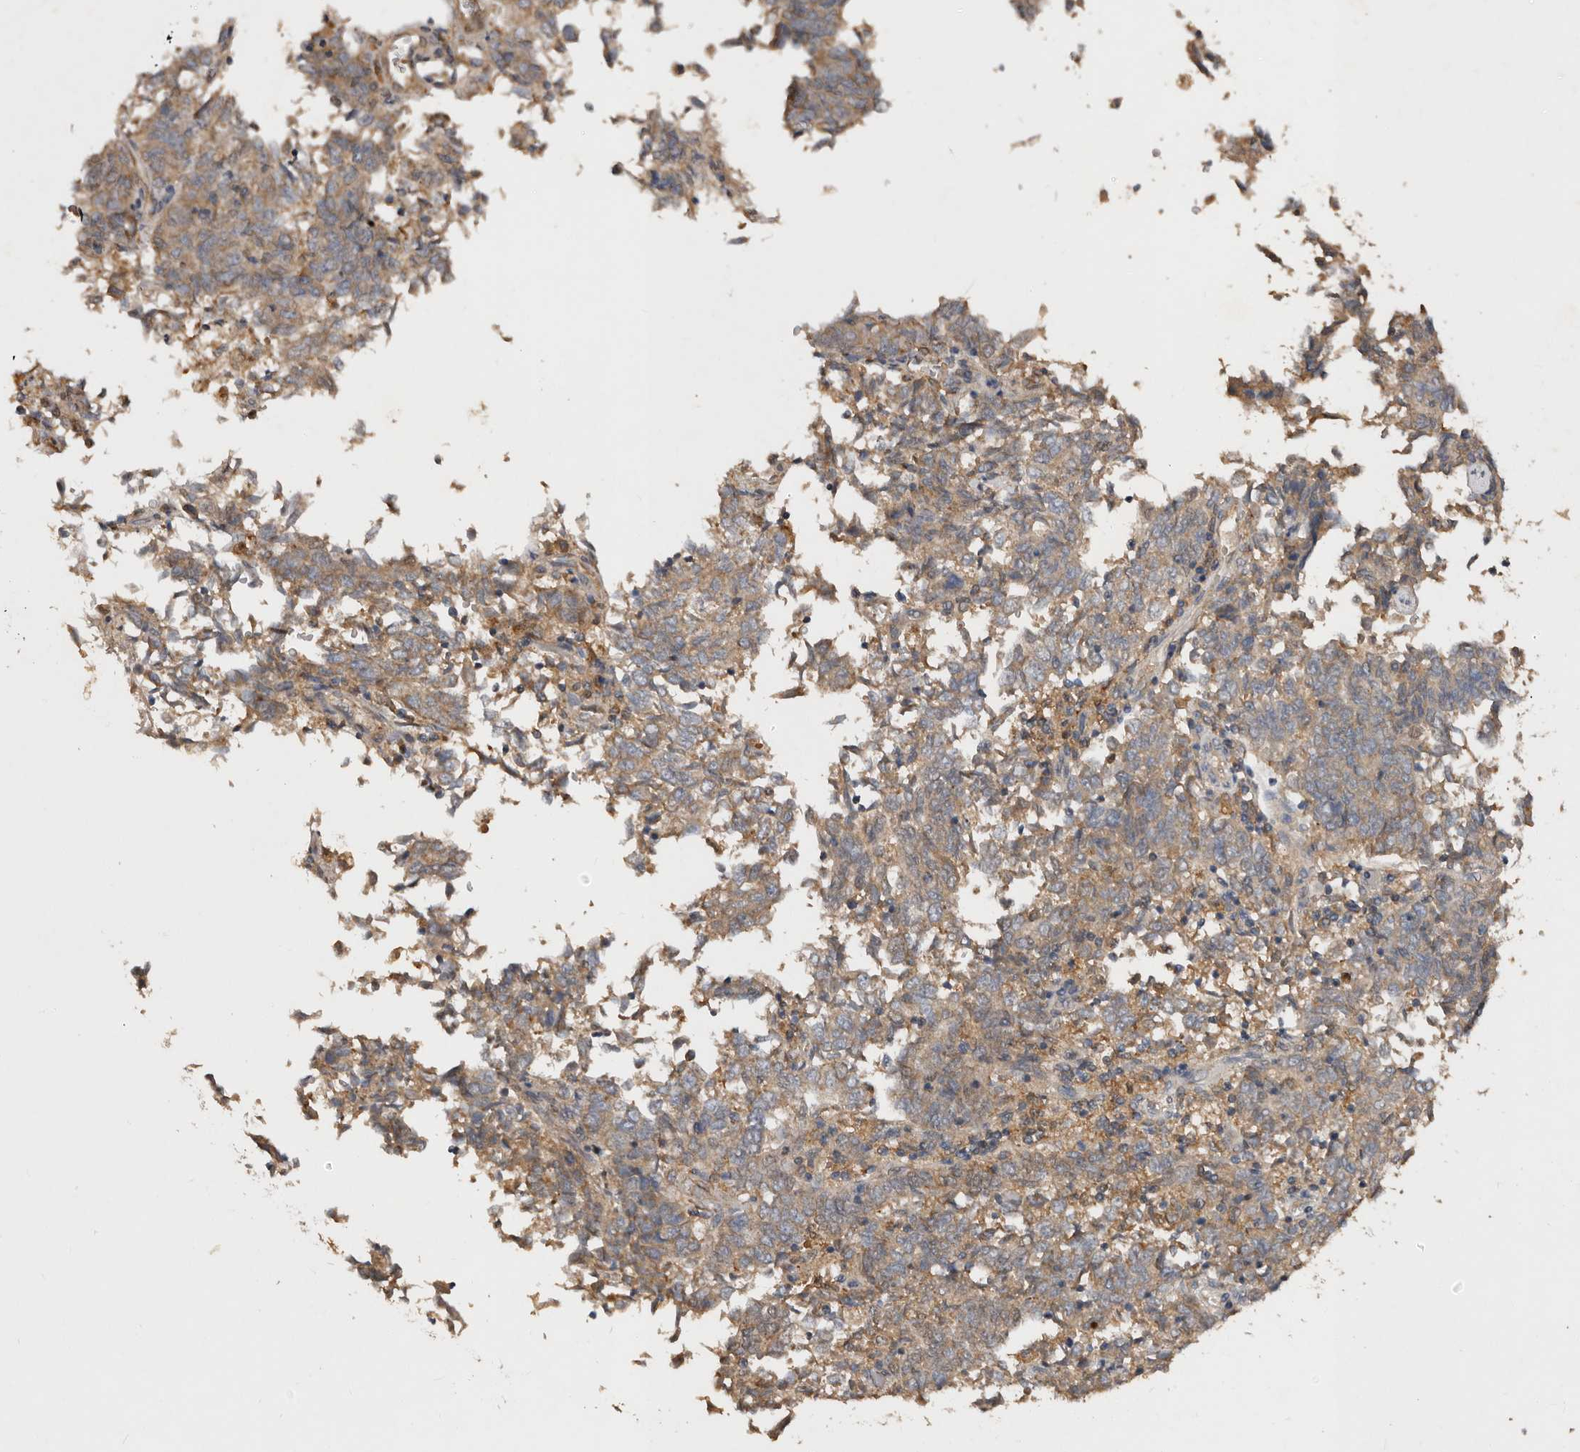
{"staining": {"intensity": "weak", "quantity": ">75%", "location": "cytoplasmic/membranous"}, "tissue": "endometrial cancer", "cell_type": "Tumor cells", "image_type": "cancer", "snomed": [{"axis": "morphology", "description": "Adenocarcinoma, NOS"}, {"axis": "topography", "description": "Endometrium"}], "caption": "DAB (3,3'-diaminobenzidine) immunohistochemical staining of endometrial cancer shows weak cytoplasmic/membranous protein staining in about >75% of tumor cells.", "gene": "EDEM1", "patient": {"sex": "female", "age": 80}}